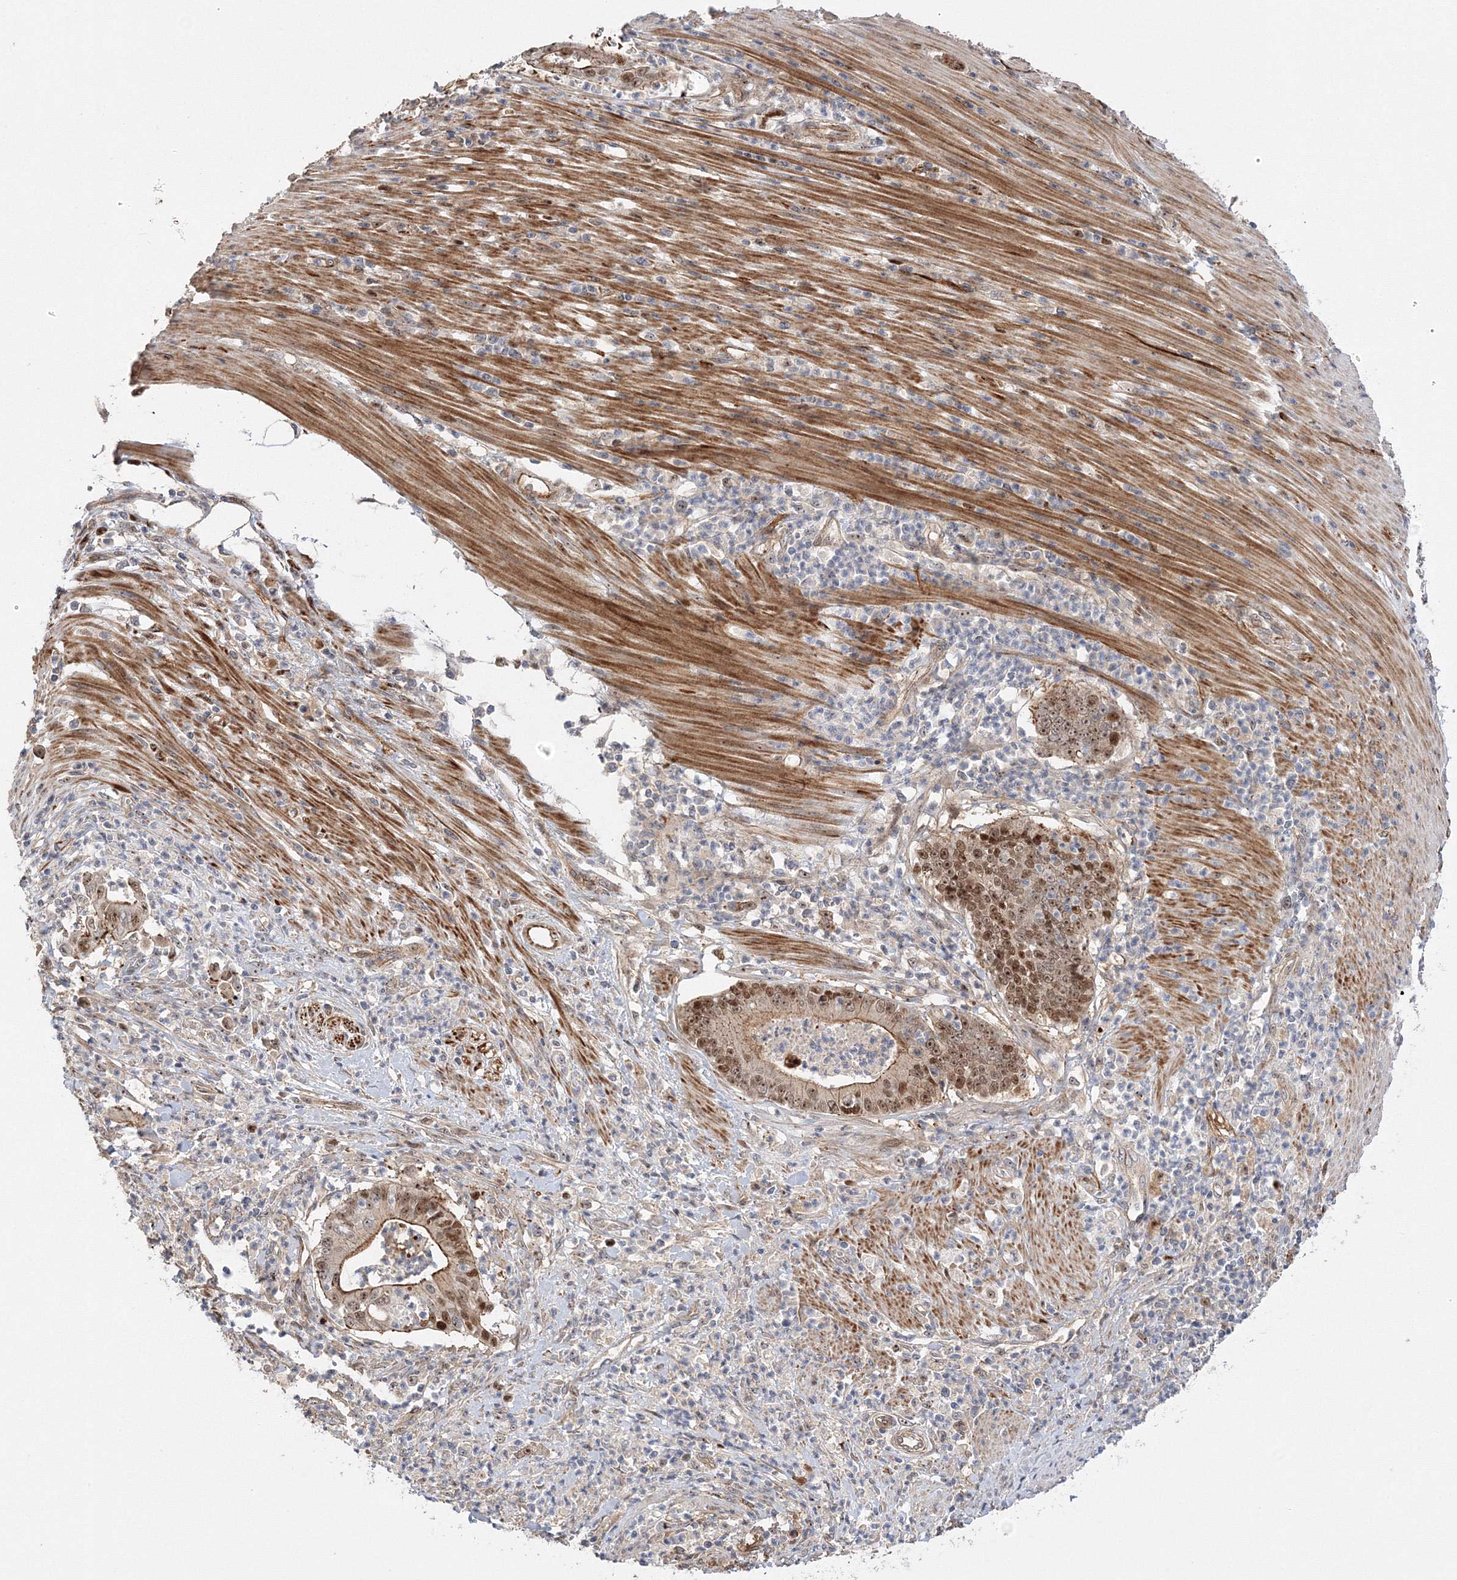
{"staining": {"intensity": "moderate", "quantity": ">75%", "location": "cytoplasmic/membranous,nuclear"}, "tissue": "pancreatic cancer", "cell_type": "Tumor cells", "image_type": "cancer", "snomed": [{"axis": "morphology", "description": "Adenocarcinoma, NOS"}, {"axis": "topography", "description": "Pancreas"}], "caption": "Brown immunohistochemical staining in human pancreatic adenocarcinoma exhibits moderate cytoplasmic/membranous and nuclear positivity in approximately >75% of tumor cells.", "gene": "NPM3", "patient": {"sex": "male", "age": 69}}